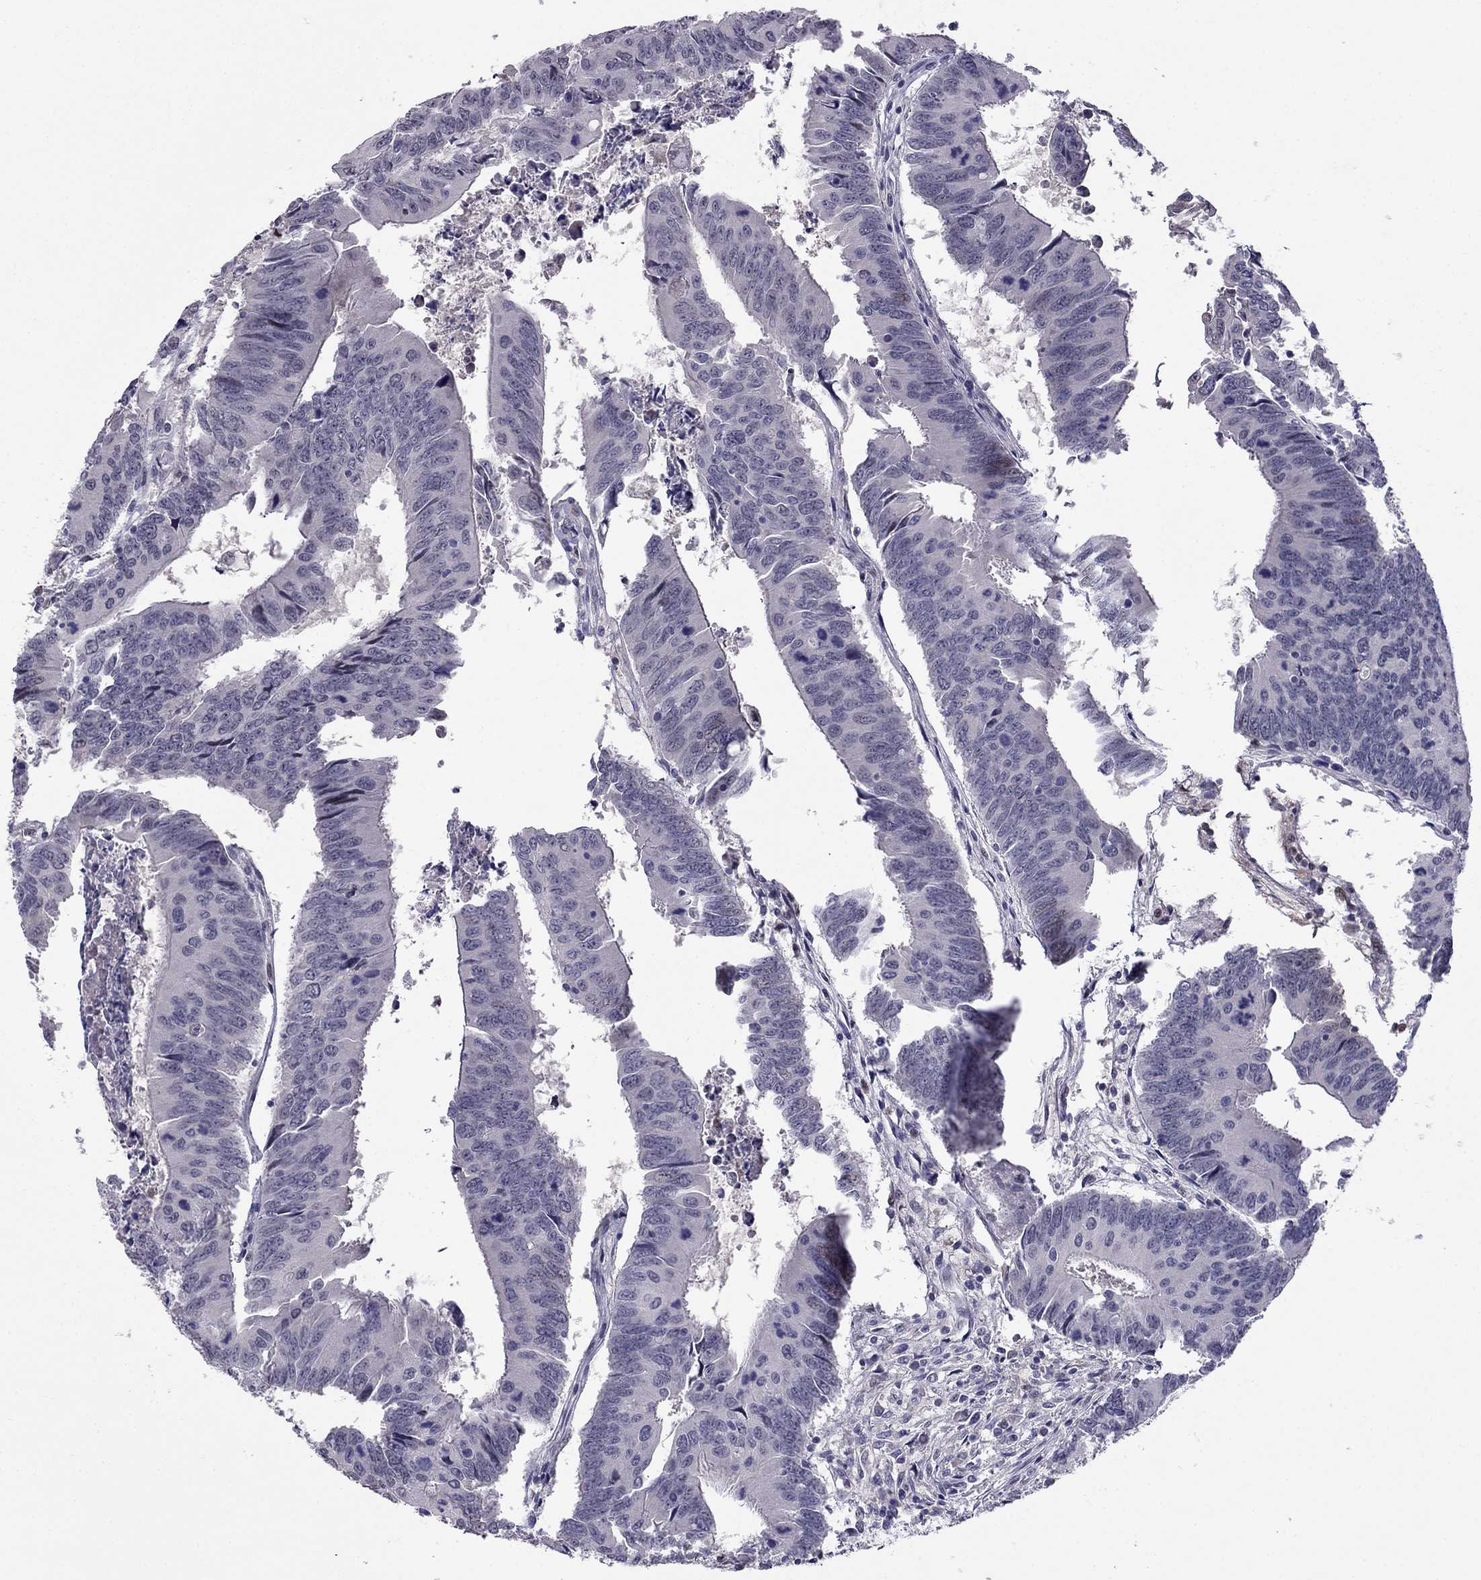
{"staining": {"intensity": "negative", "quantity": "none", "location": "none"}, "tissue": "colorectal cancer", "cell_type": "Tumor cells", "image_type": "cancer", "snomed": [{"axis": "morphology", "description": "Adenocarcinoma, NOS"}, {"axis": "topography", "description": "Rectum"}], "caption": "An immunohistochemistry (IHC) micrograph of adenocarcinoma (colorectal) is shown. There is no staining in tumor cells of adenocarcinoma (colorectal). Brightfield microscopy of immunohistochemistry (IHC) stained with DAB (brown) and hematoxylin (blue), captured at high magnification.", "gene": "LRRC39", "patient": {"sex": "male", "age": 67}}